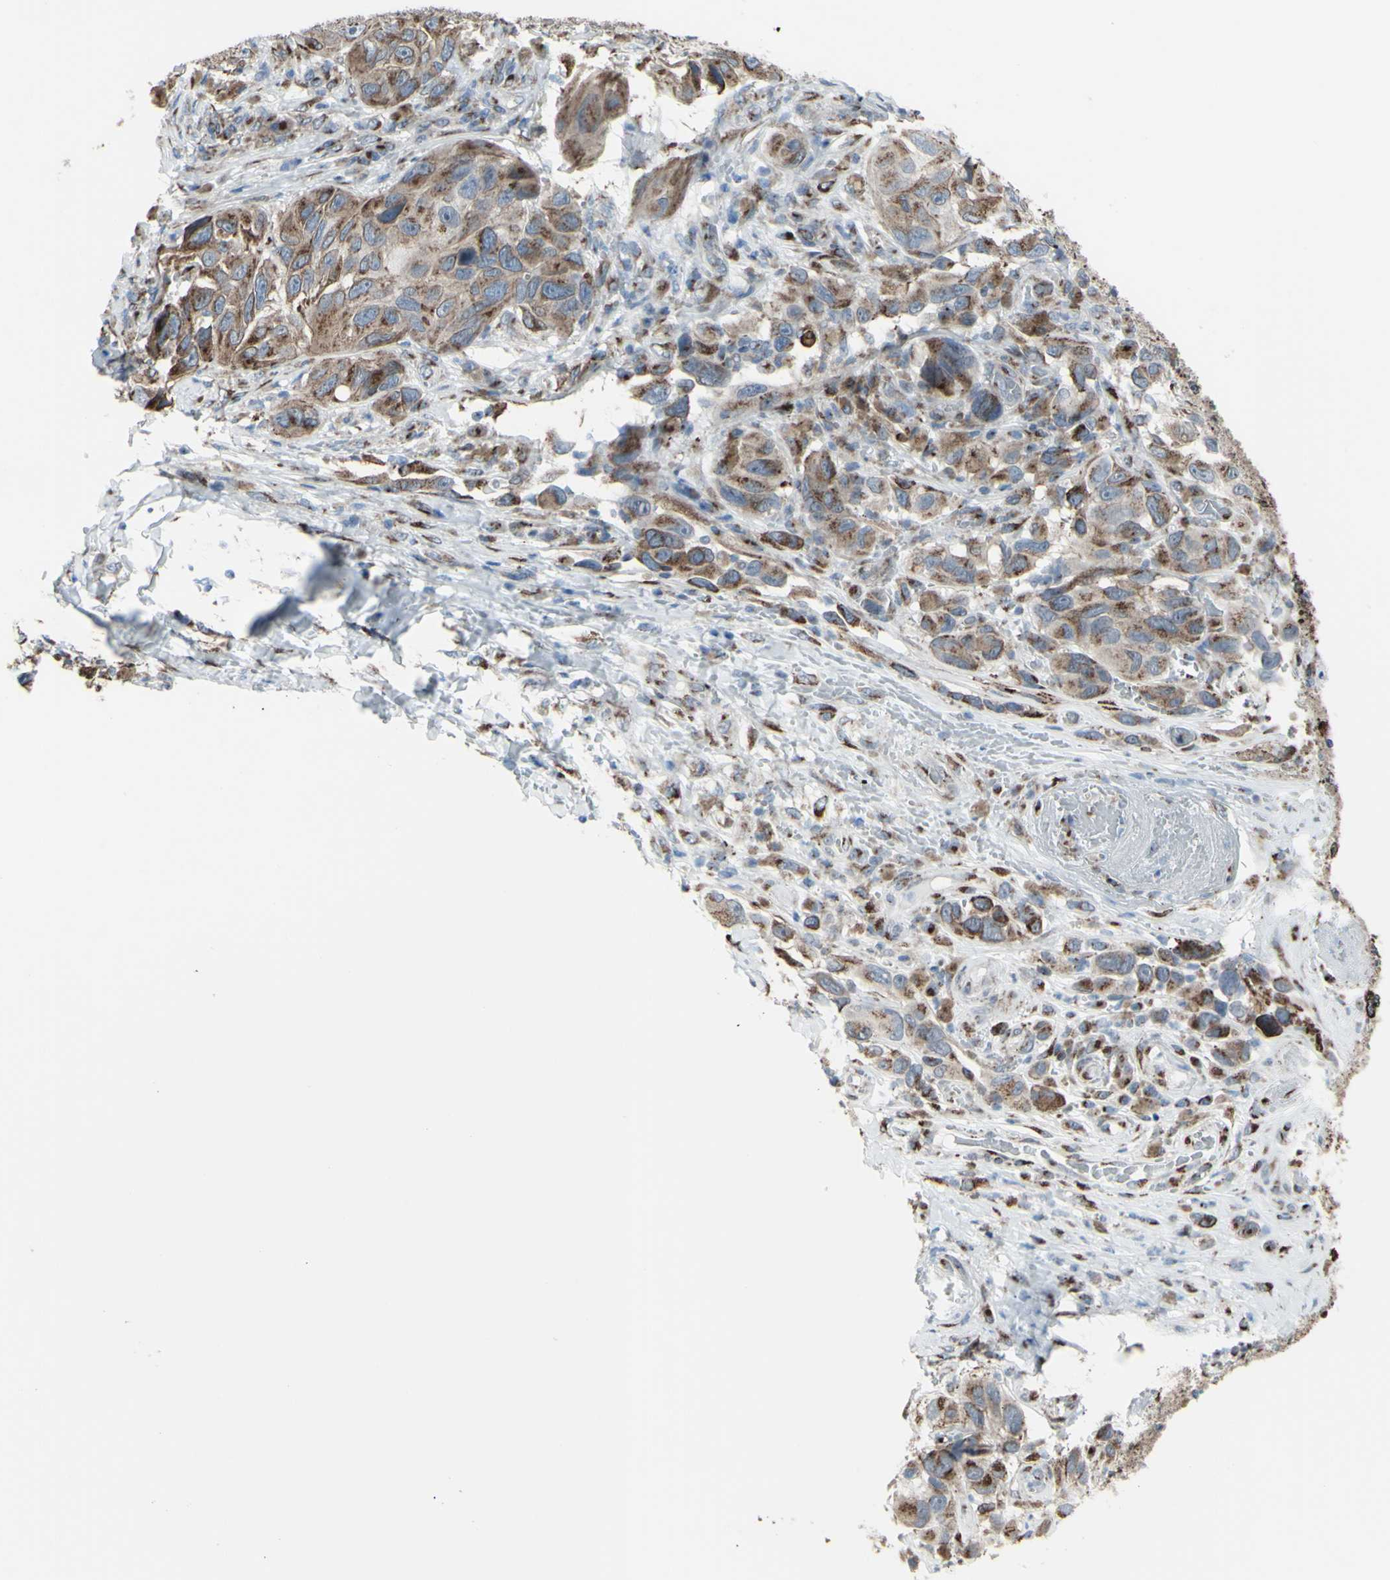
{"staining": {"intensity": "moderate", "quantity": ">75%", "location": "cytoplasmic/membranous"}, "tissue": "melanoma", "cell_type": "Tumor cells", "image_type": "cancer", "snomed": [{"axis": "morphology", "description": "Malignant melanoma, NOS"}, {"axis": "topography", "description": "Skin"}], "caption": "Protein expression analysis of malignant melanoma shows moderate cytoplasmic/membranous expression in about >75% of tumor cells.", "gene": "GLG1", "patient": {"sex": "female", "age": 73}}